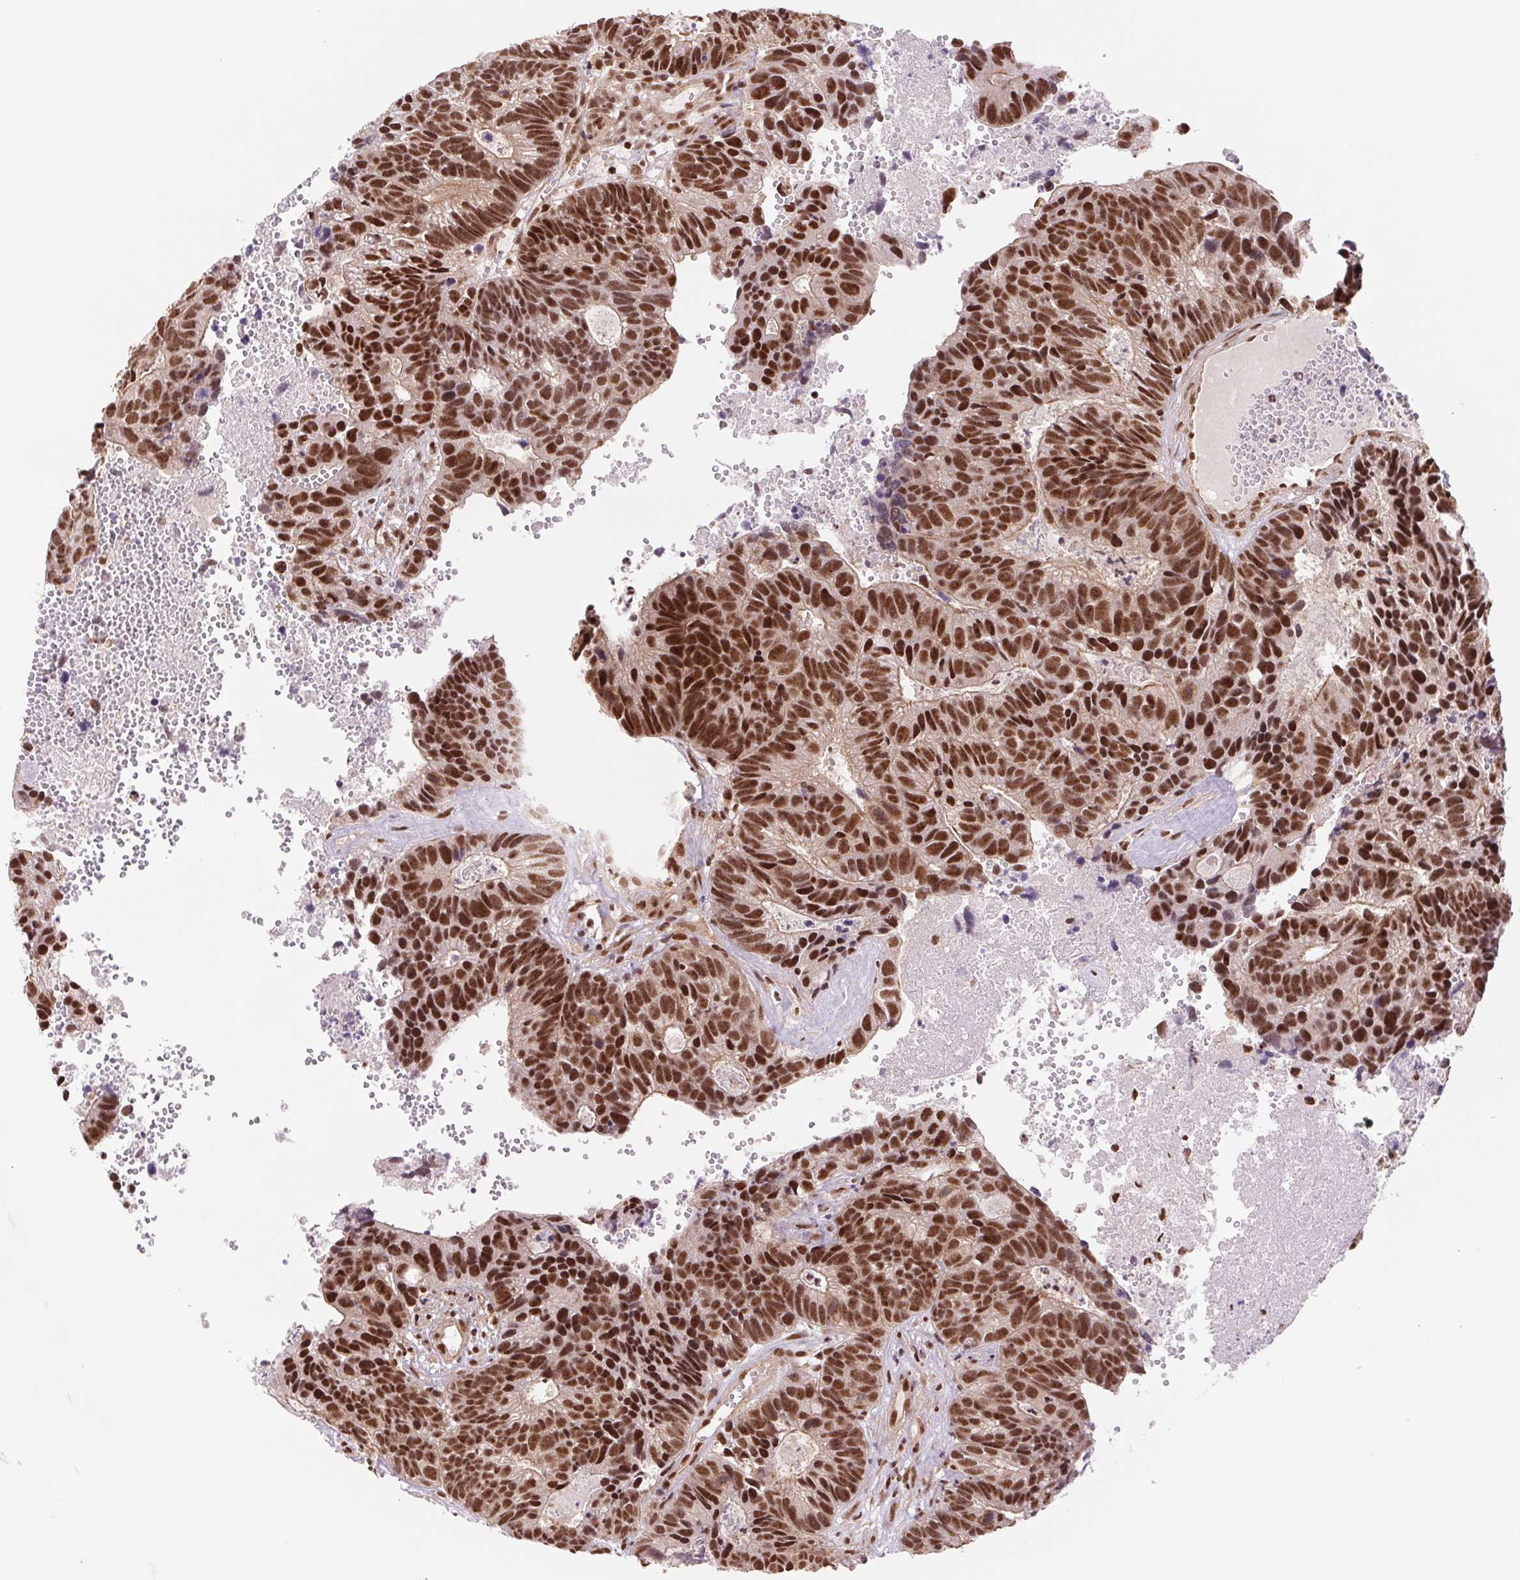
{"staining": {"intensity": "strong", "quantity": ">75%", "location": "nuclear"}, "tissue": "head and neck cancer", "cell_type": "Tumor cells", "image_type": "cancer", "snomed": [{"axis": "morphology", "description": "Adenocarcinoma, NOS"}, {"axis": "topography", "description": "Head-Neck"}], "caption": "This image exhibits head and neck cancer (adenocarcinoma) stained with immunohistochemistry (IHC) to label a protein in brown. The nuclear of tumor cells show strong positivity for the protein. Nuclei are counter-stained blue.", "gene": "CWC25", "patient": {"sex": "male", "age": 62}}